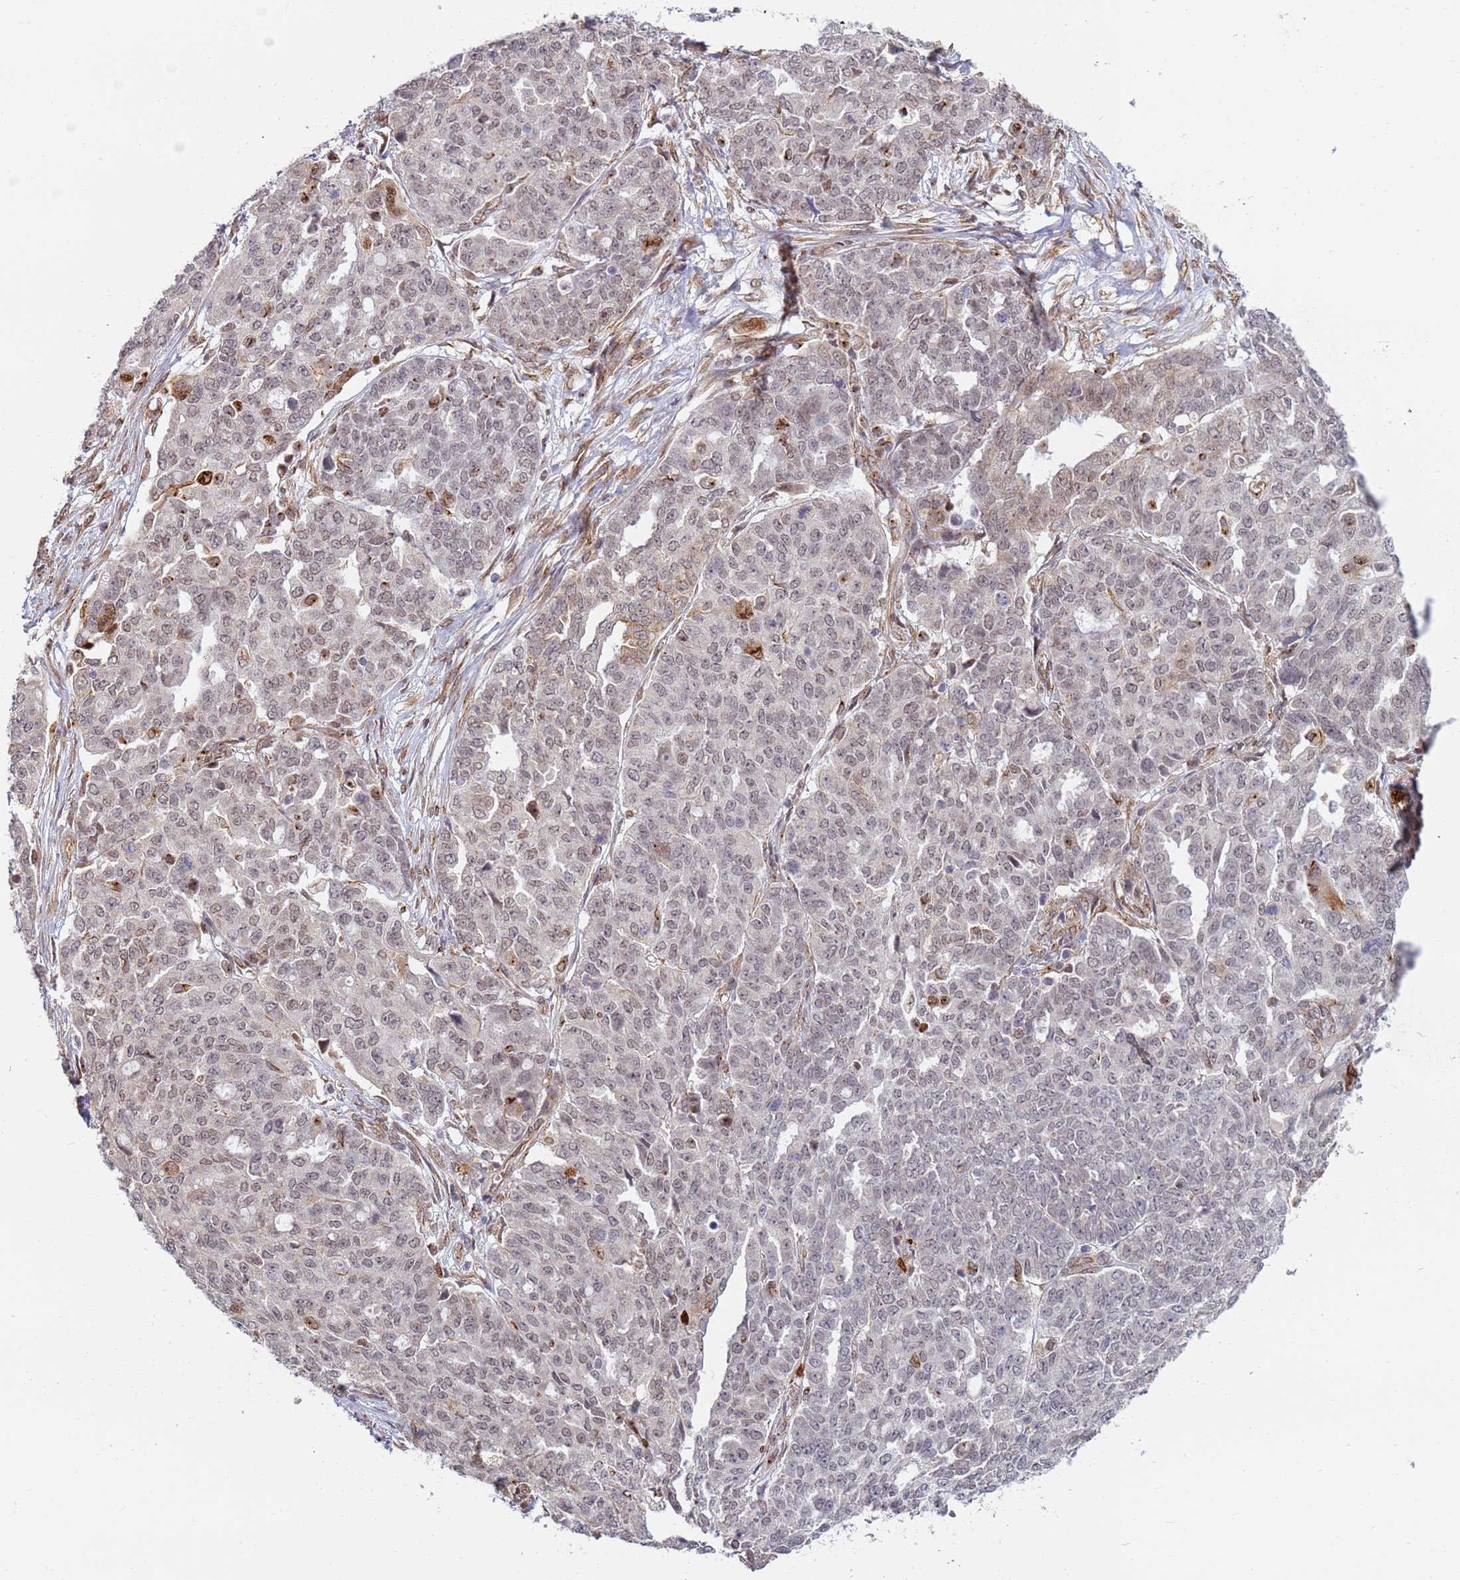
{"staining": {"intensity": "weak", "quantity": ">75%", "location": "nuclear"}, "tissue": "ovarian cancer", "cell_type": "Tumor cells", "image_type": "cancer", "snomed": [{"axis": "morphology", "description": "Cystadenocarcinoma, serous, NOS"}, {"axis": "topography", "description": "Soft tissue"}, {"axis": "topography", "description": "Ovary"}], "caption": "A brown stain highlights weak nuclear positivity of a protein in human ovarian cancer tumor cells. The protein of interest is stained brown, and the nuclei are stained in blue (DAB (3,3'-diaminobenzidine) IHC with brightfield microscopy, high magnification).", "gene": "CEP170", "patient": {"sex": "female", "age": 57}}